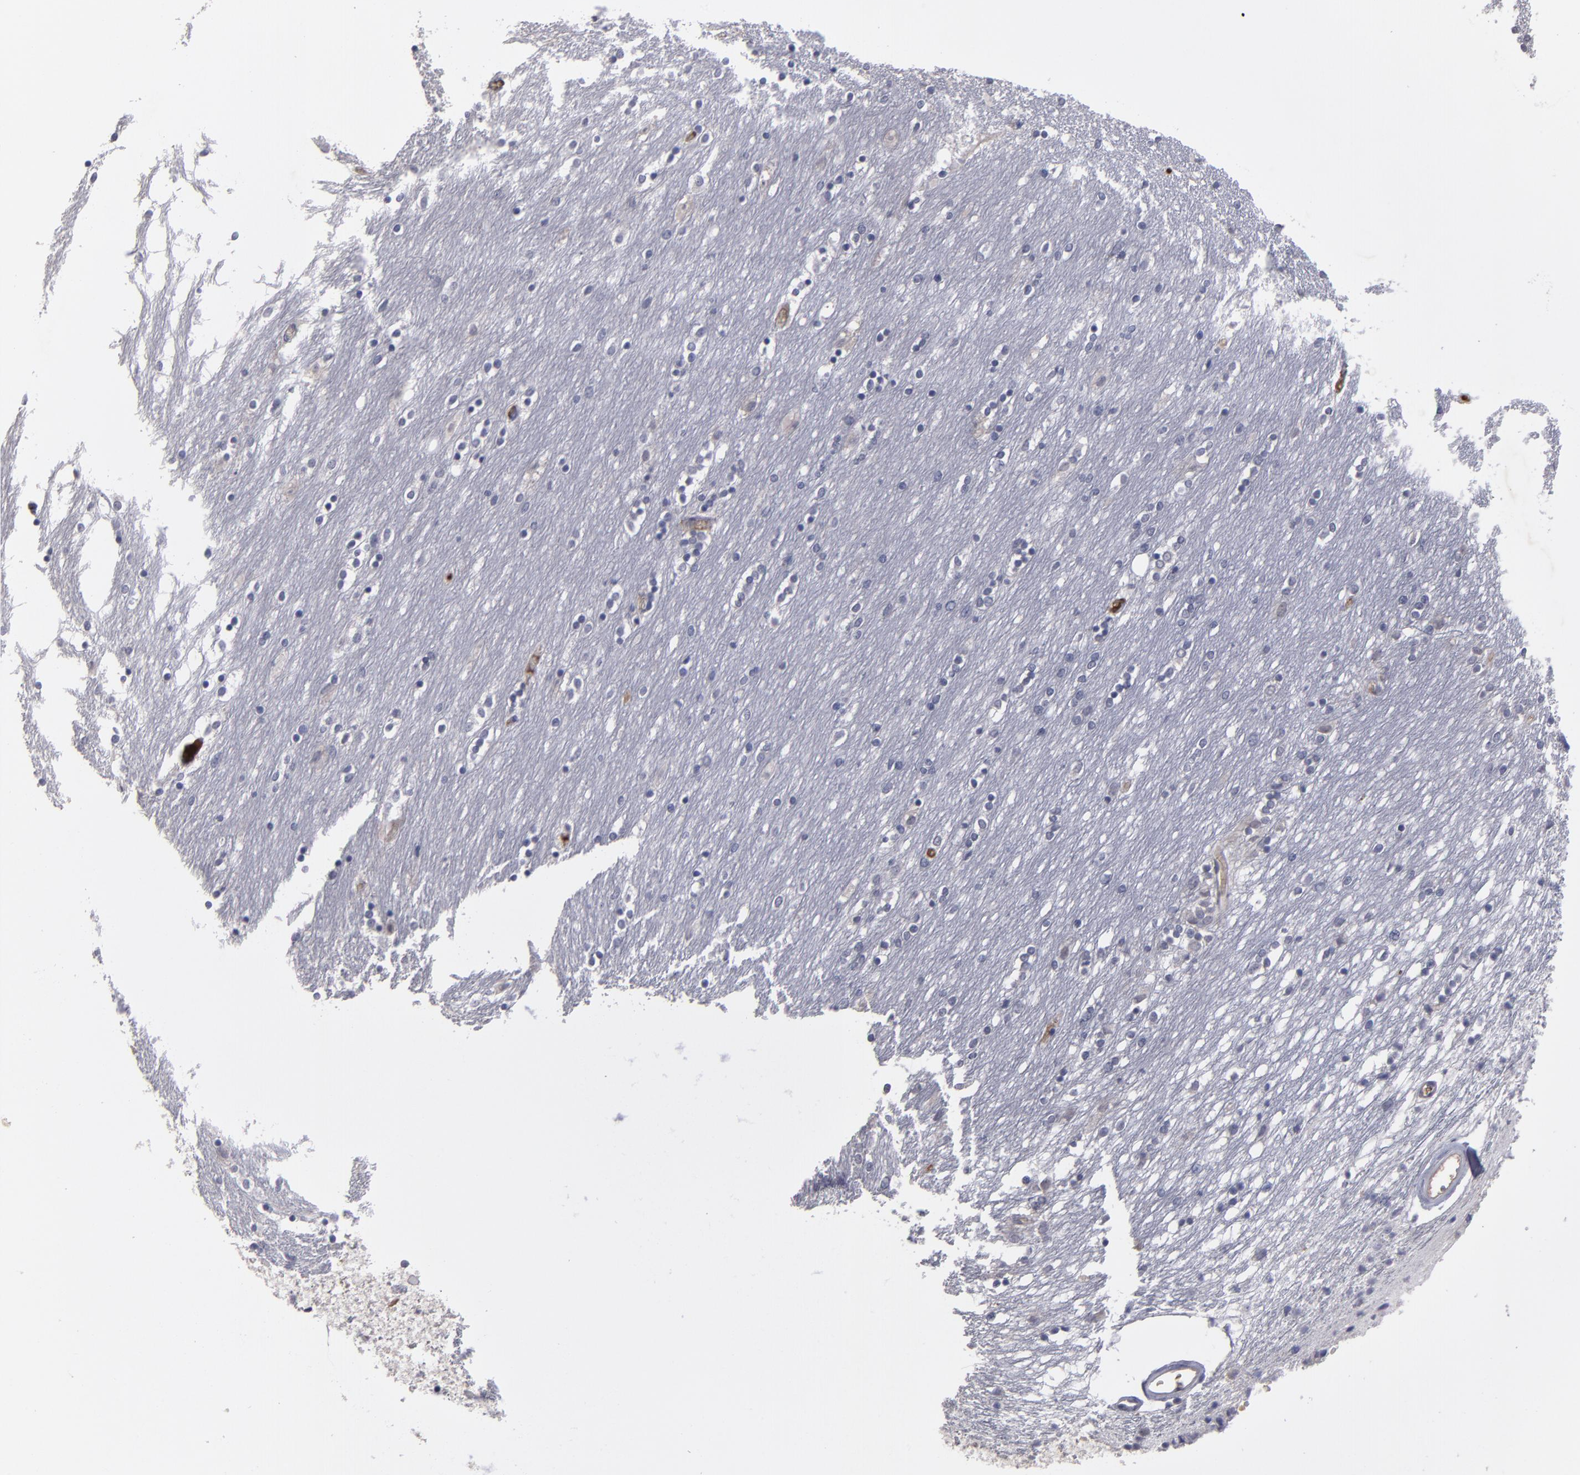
{"staining": {"intensity": "negative", "quantity": "none", "location": "none"}, "tissue": "caudate", "cell_type": "Glial cells", "image_type": "normal", "snomed": [{"axis": "morphology", "description": "Normal tissue, NOS"}, {"axis": "topography", "description": "Lateral ventricle wall"}], "caption": "Glial cells show no significant positivity in normal caudate.", "gene": "ITIH4", "patient": {"sex": "female", "age": 54}}